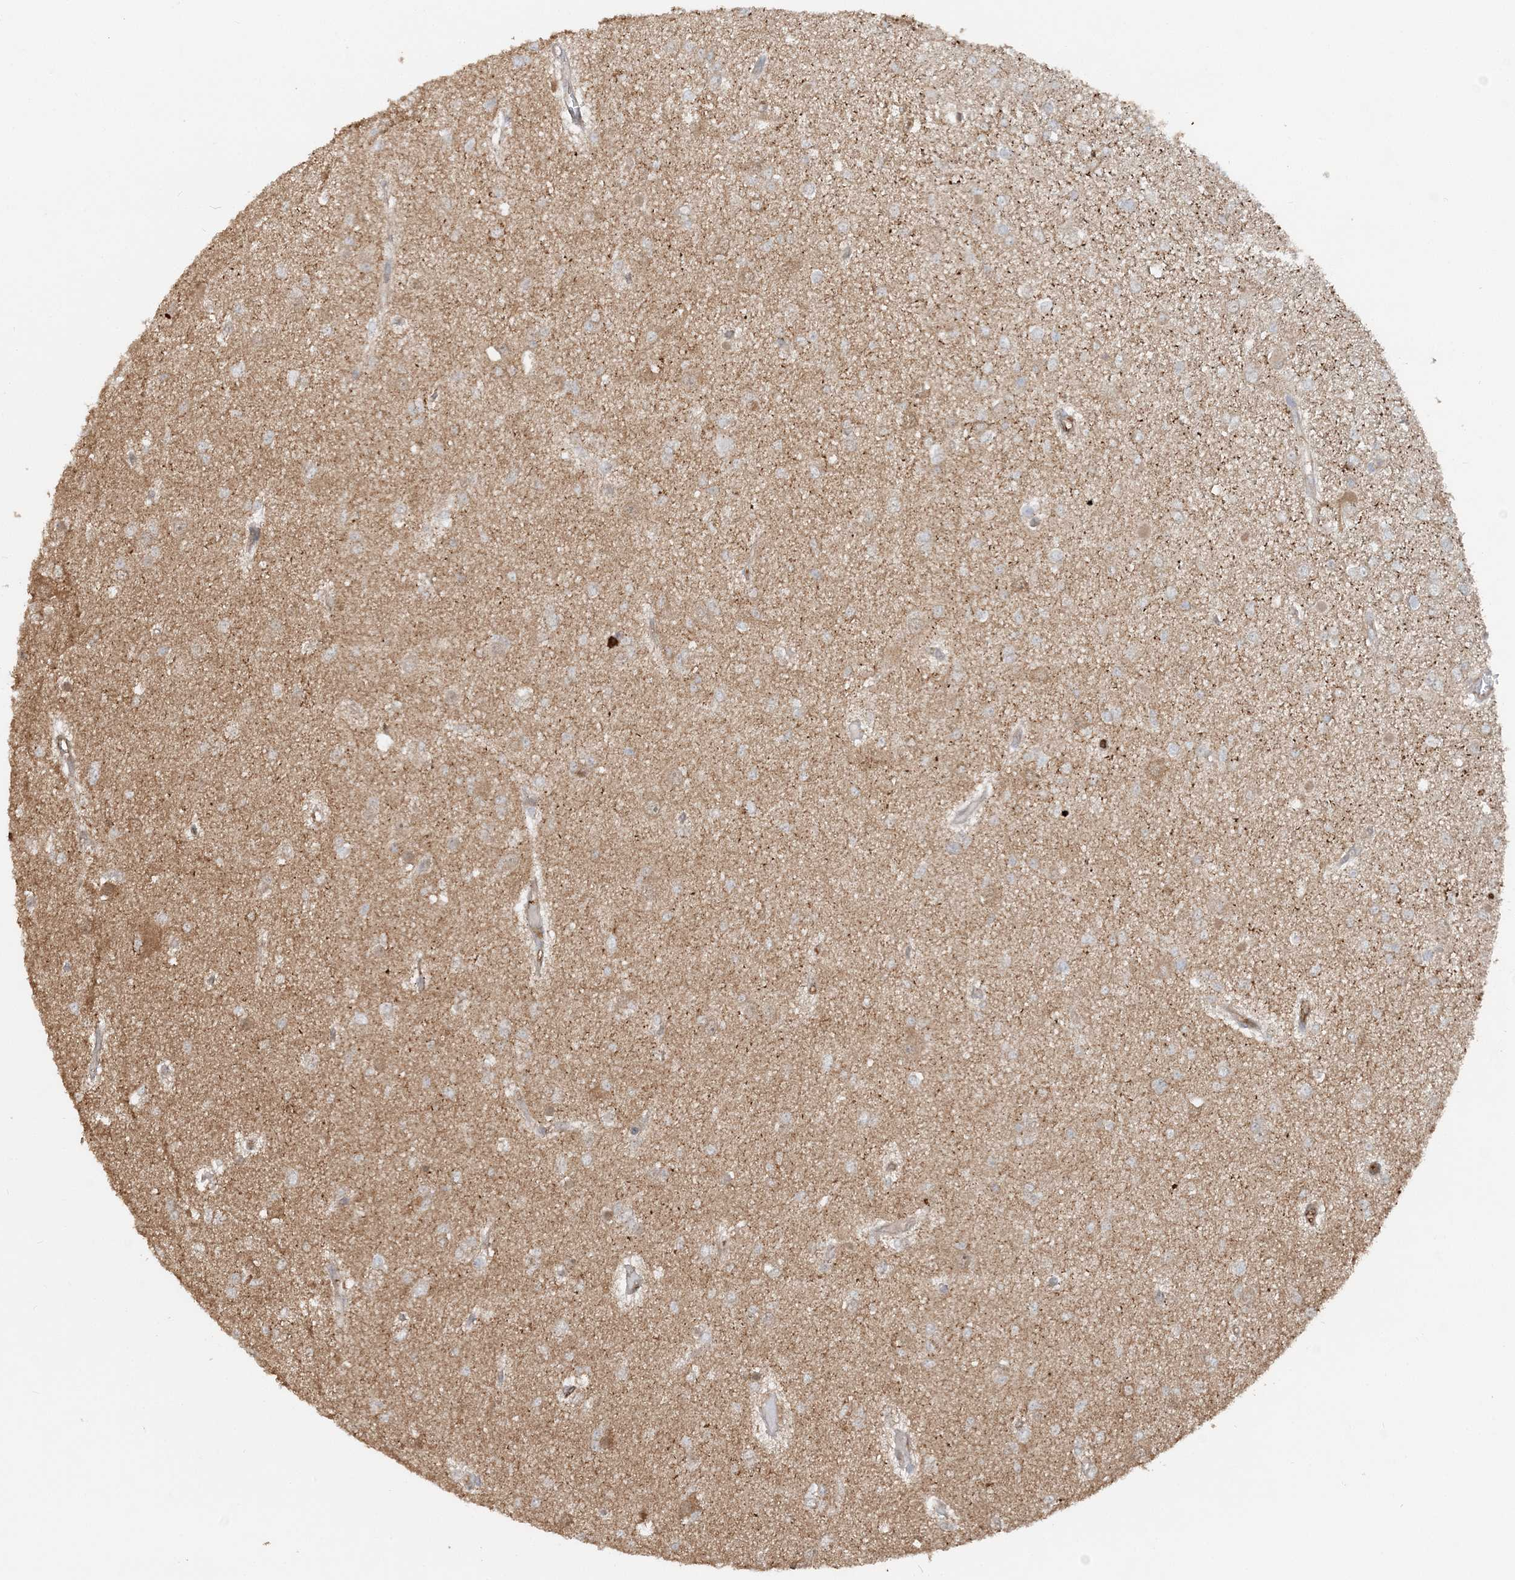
{"staining": {"intensity": "weak", "quantity": "25%-75%", "location": "cytoplasmic/membranous"}, "tissue": "glioma", "cell_type": "Tumor cells", "image_type": "cancer", "snomed": [{"axis": "morphology", "description": "Glioma, malignant, Low grade"}, {"axis": "topography", "description": "Brain"}], "caption": "Human glioma stained with a protein marker demonstrates weak staining in tumor cells.", "gene": "DSTN", "patient": {"sex": "female", "age": 22}}